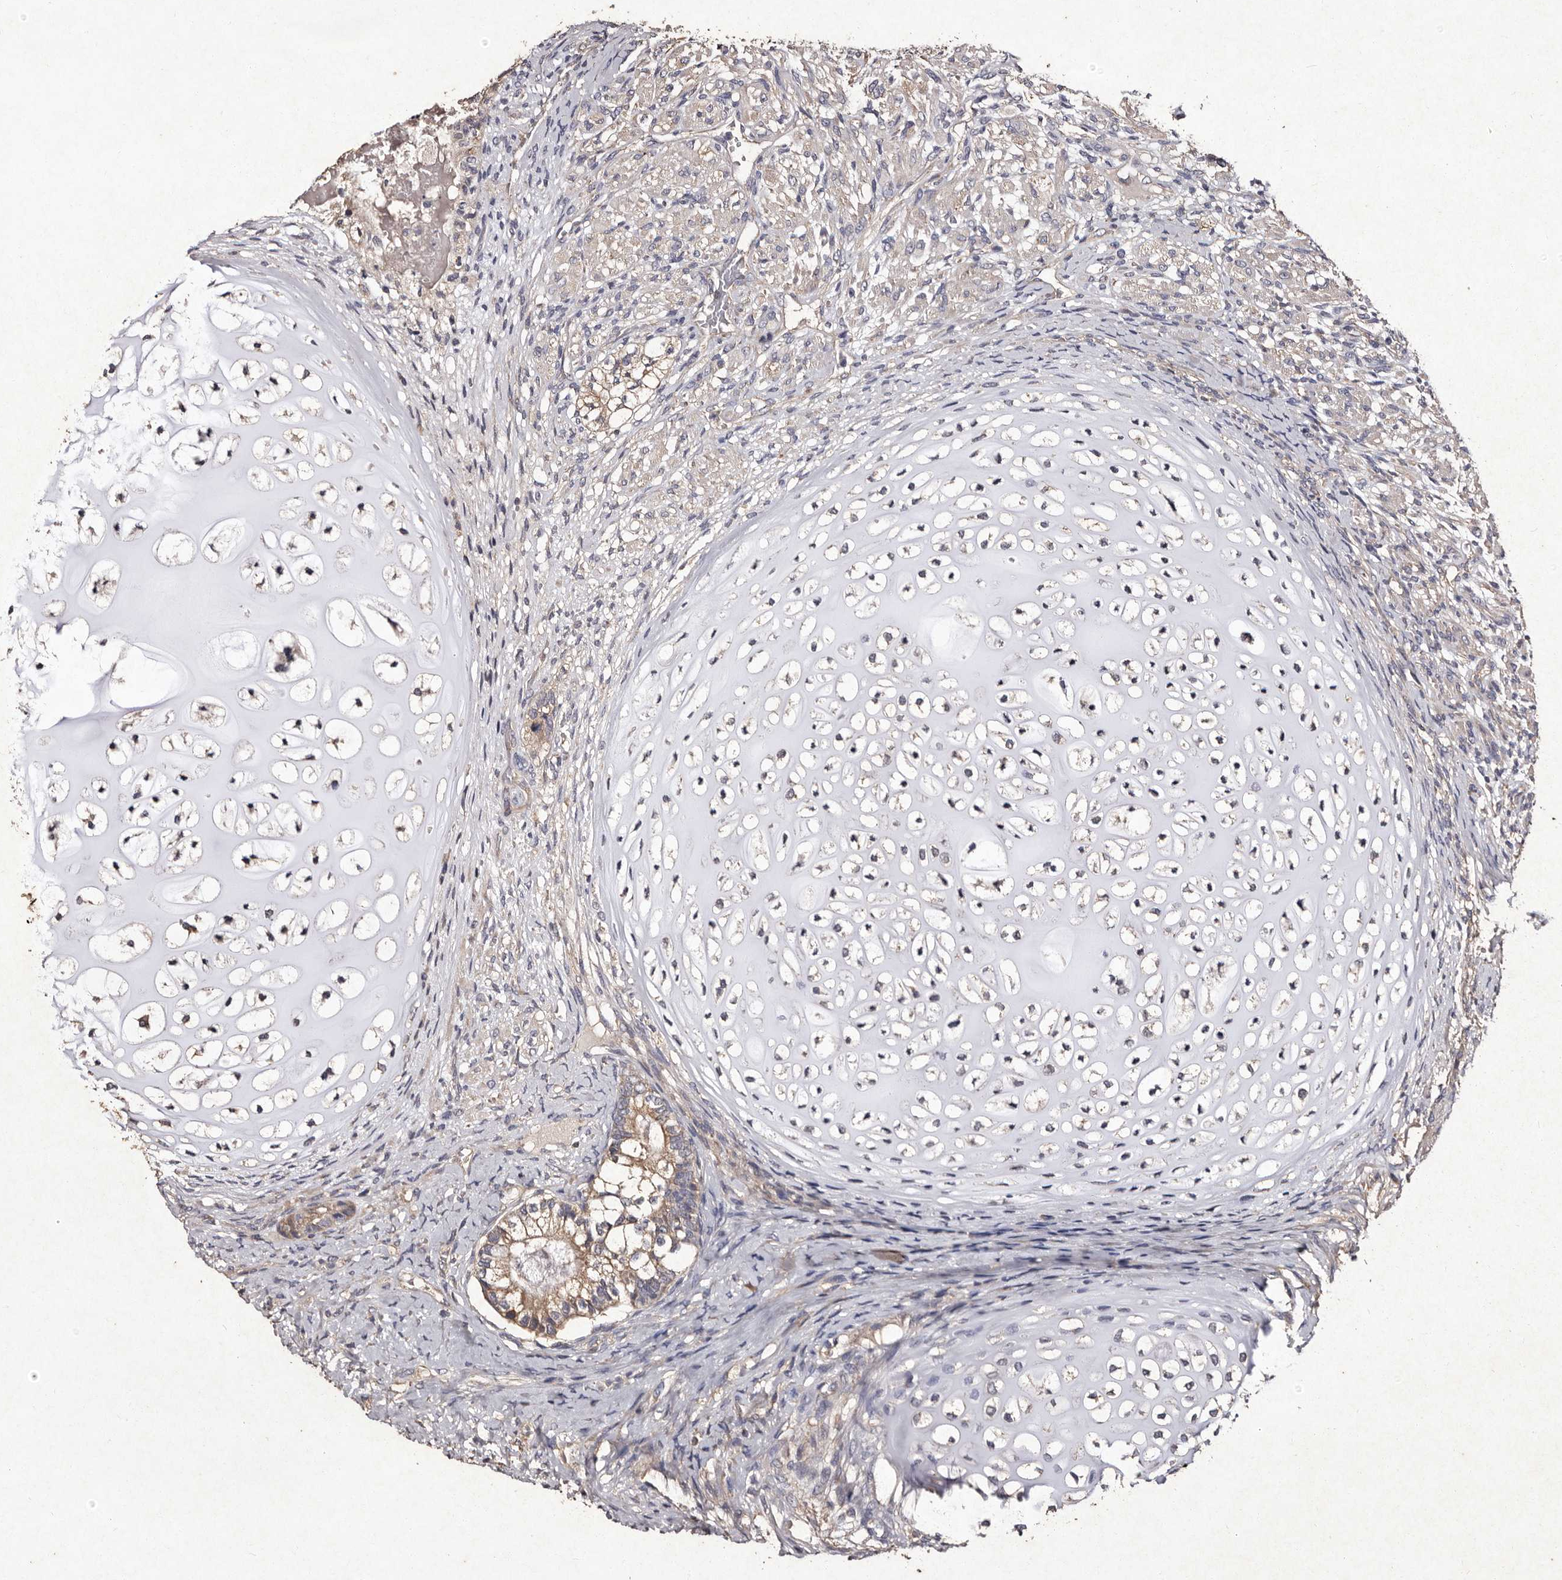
{"staining": {"intensity": "moderate", "quantity": ">75%", "location": "cytoplasmic/membranous"}, "tissue": "testis cancer", "cell_type": "Tumor cells", "image_type": "cancer", "snomed": [{"axis": "morphology", "description": "Seminoma, NOS"}, {"axis": "morphology", "description": "Carcinoma, Embryonal, NOS"}, {"axis": "topography", "description": "Testis"}], "caption": "IHC micrograph of neoplastic tissue: human testis cancer (embryonal carcinoma) stained using immunohistochemistry displays medium levels of moderate protein expression localized specifically in the cytoplasmic/membranous of tumor cells, appearing as a cytoplasmic/membranous brown color.", "gene": "TFB1M", "patient": {"sex": "male", "age": 28}}